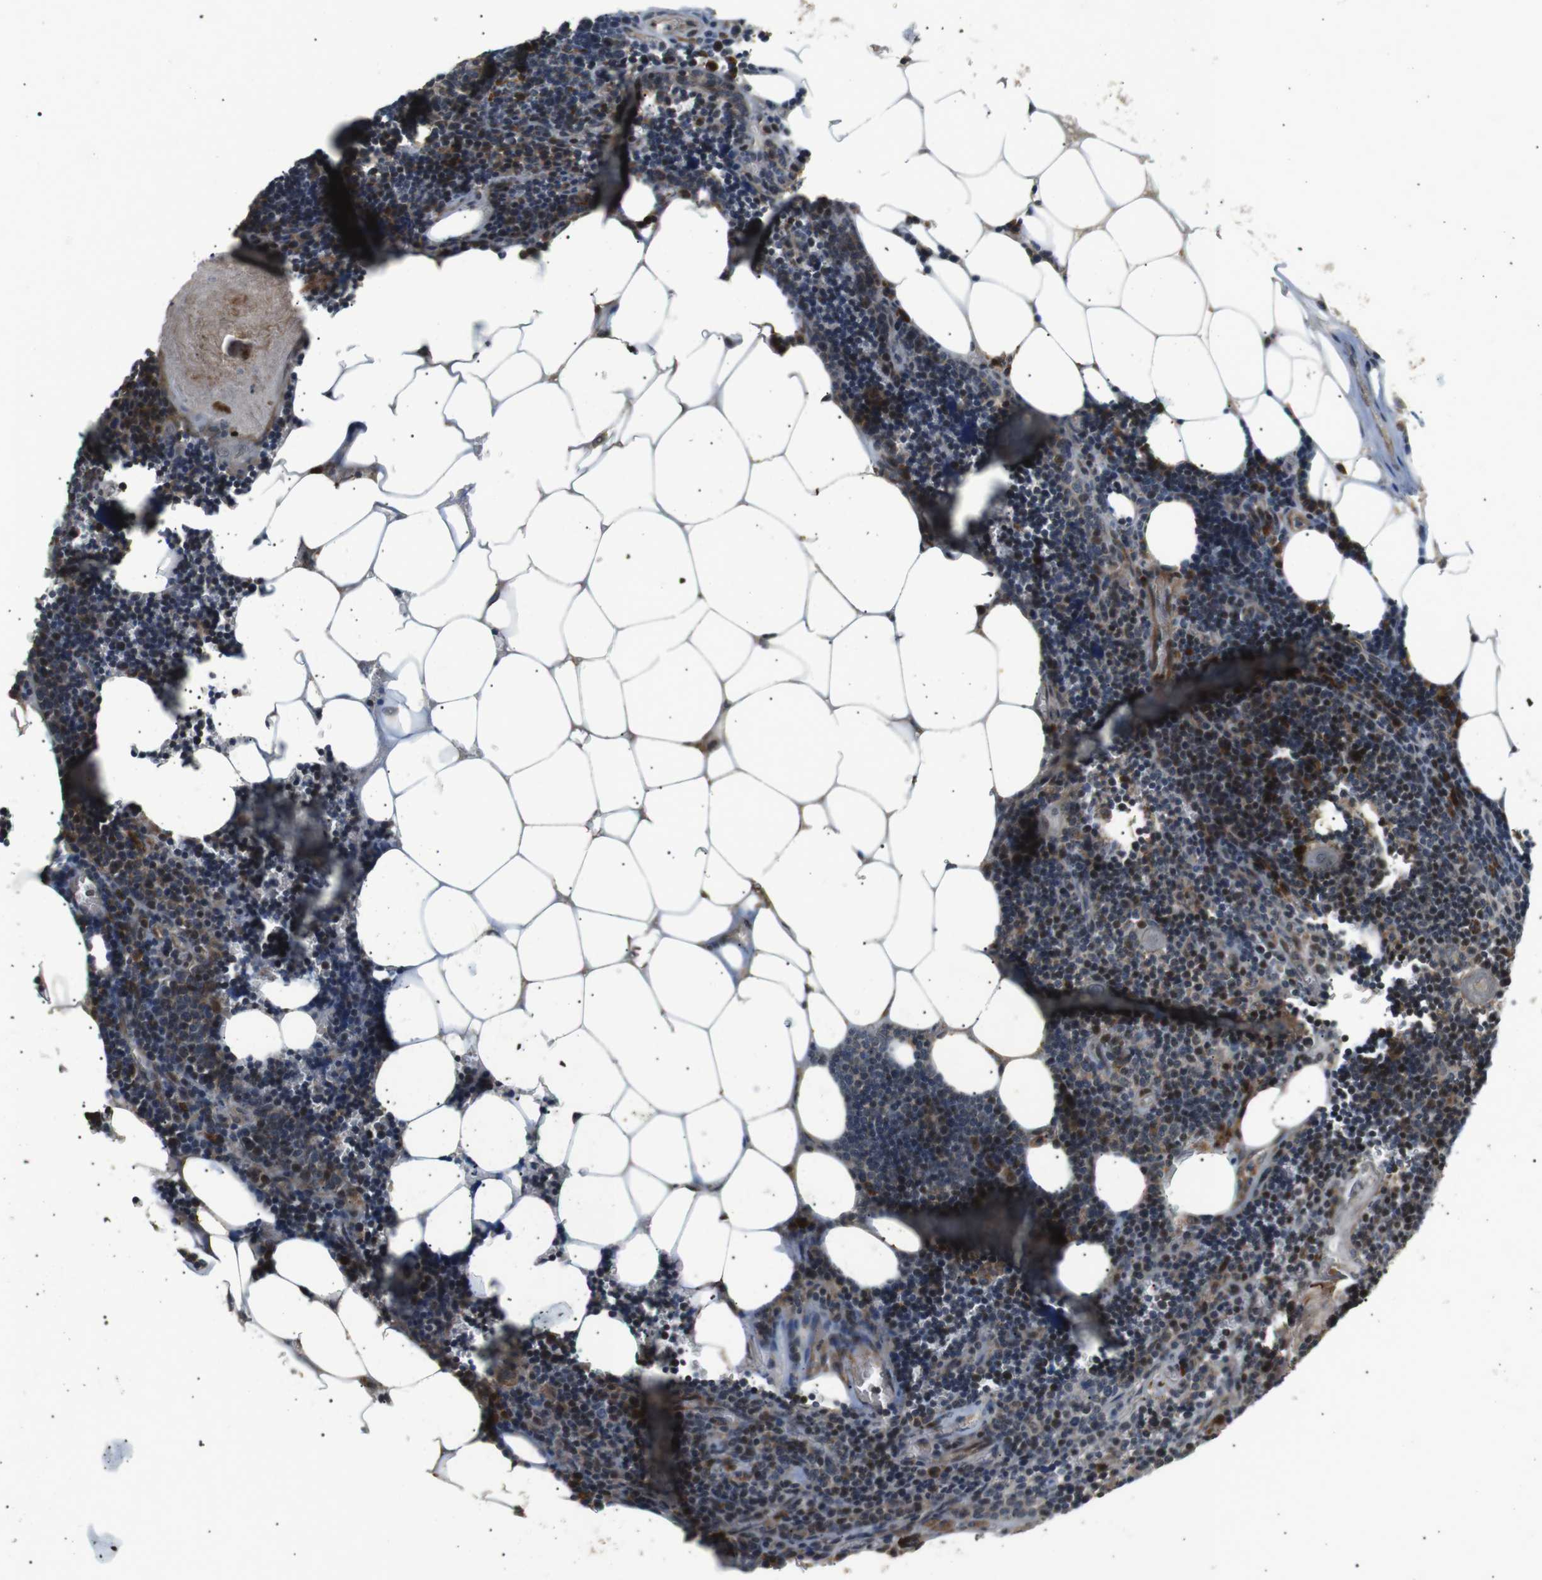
{"staining": {"intensity": "weak", "quantity": ">75%", "location": "cytoplasmic/membranous"}, "tissue": "lymph node", "cell_type": "Germinal center cells", "image_type": "normal", "snomed": [{"axis": "morphology", "description": "Normal tissue, NOS"}, {"axis": "topography", "description": "Lymph node"}], "caption": "Immunohistochemistry histopathology image of benign lymph node: human lymph node stained using immunohistochemistry reveals low levels of weak protein expression localized specifically in the cytoplasmic/membranous of germinal center cells, appearing as a cytoplasmic/membranous brown color.", "gene": "HSPA13", "patient": {"sex": "male", "age": 33}}